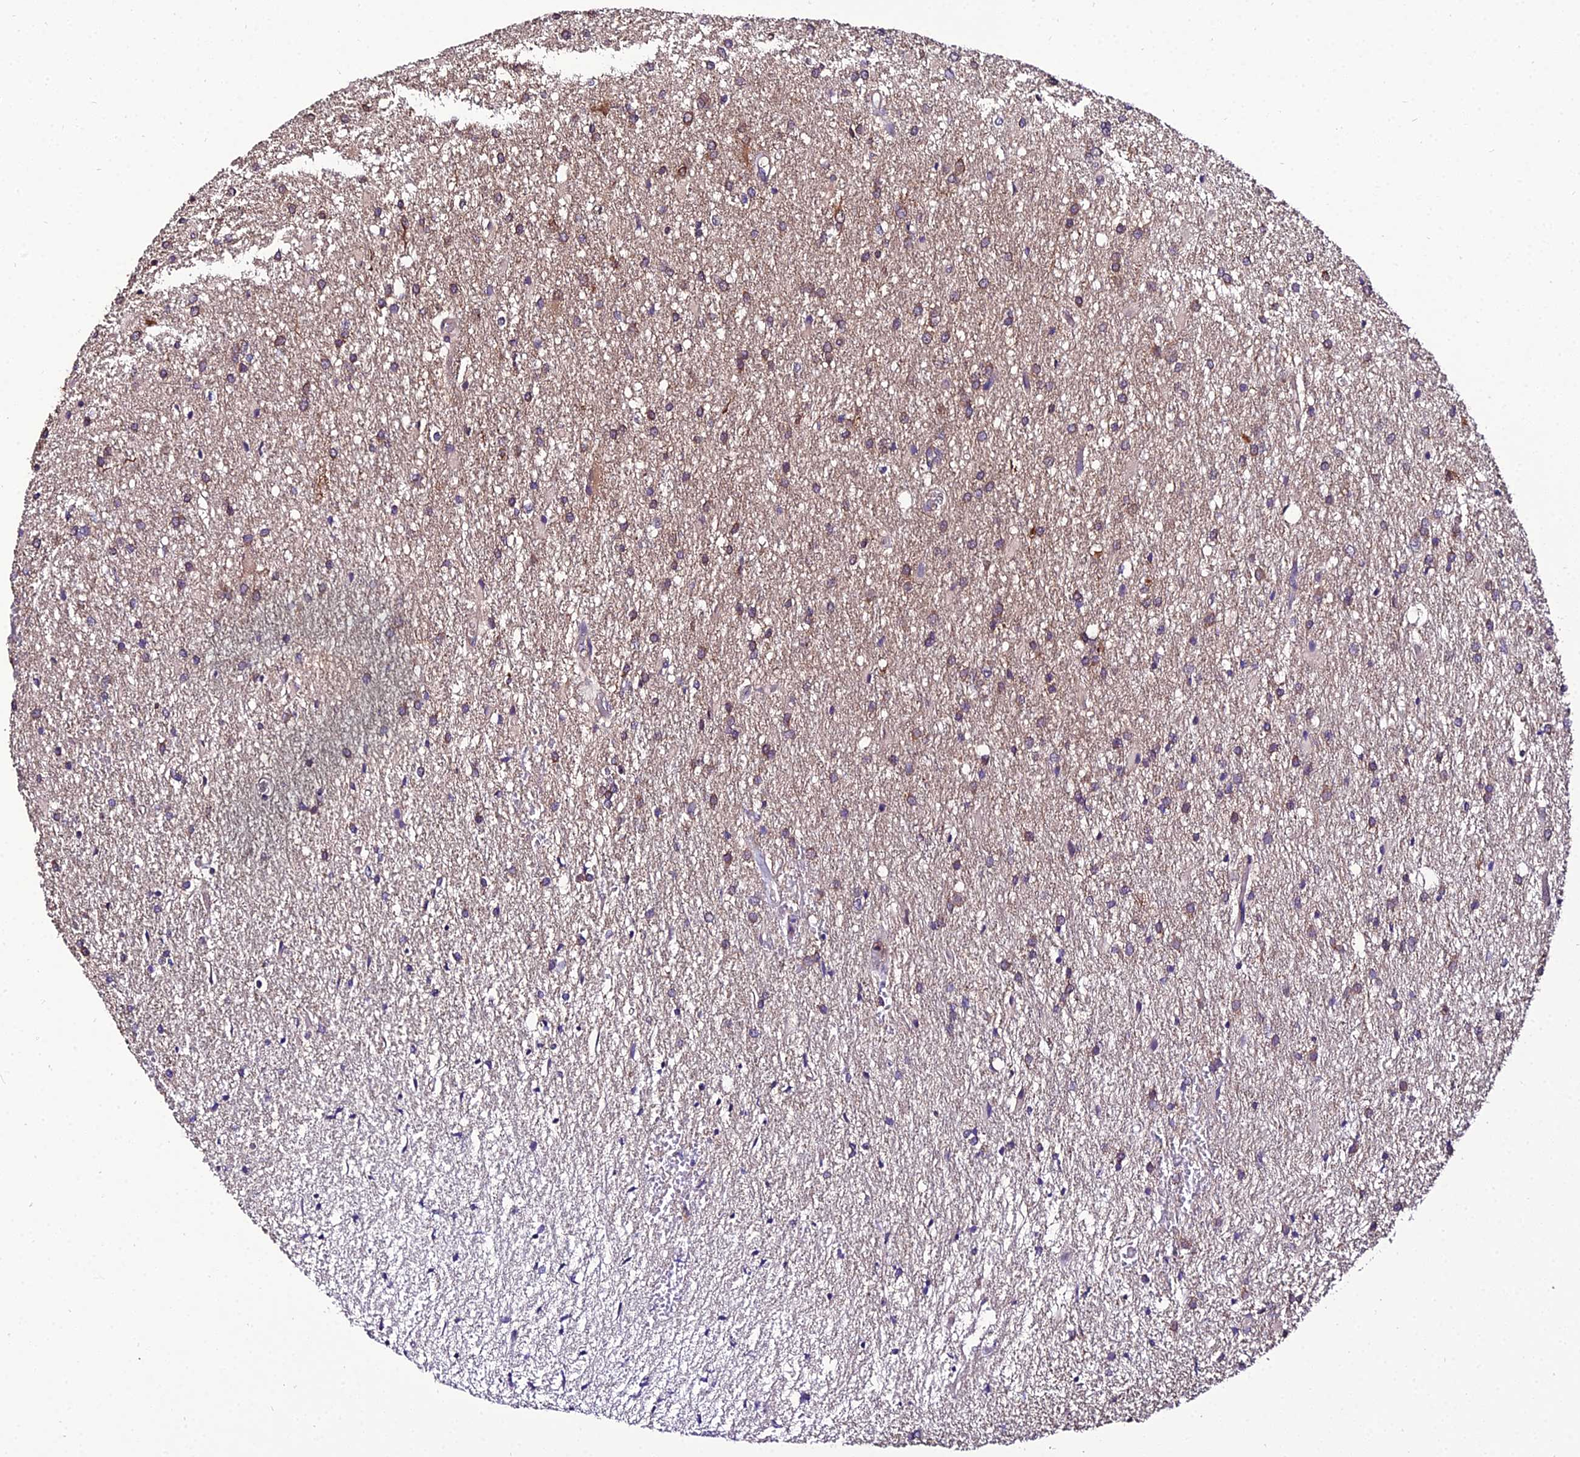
{"staining": {"intensity": "moderate", "quantity": "<25%", "location": "cytoplasmic/membranous"}, "tissue": "glioma", "cell_type": "Tumor cells", "image_type": "cancer", "snomed": [{"axis": "morphology", "description": "Glioma, malignant, High grade"}, {"axis": "topography", "description": "Brain"}], "caption": "Malignant glioma (high-grade) stained with a brown dye displays moderate cytoplasmic/membranous positive staining in about <25% of tumor cells.", "gene": "C2orf69", "patient": {"sex": "female", "age": 50}}